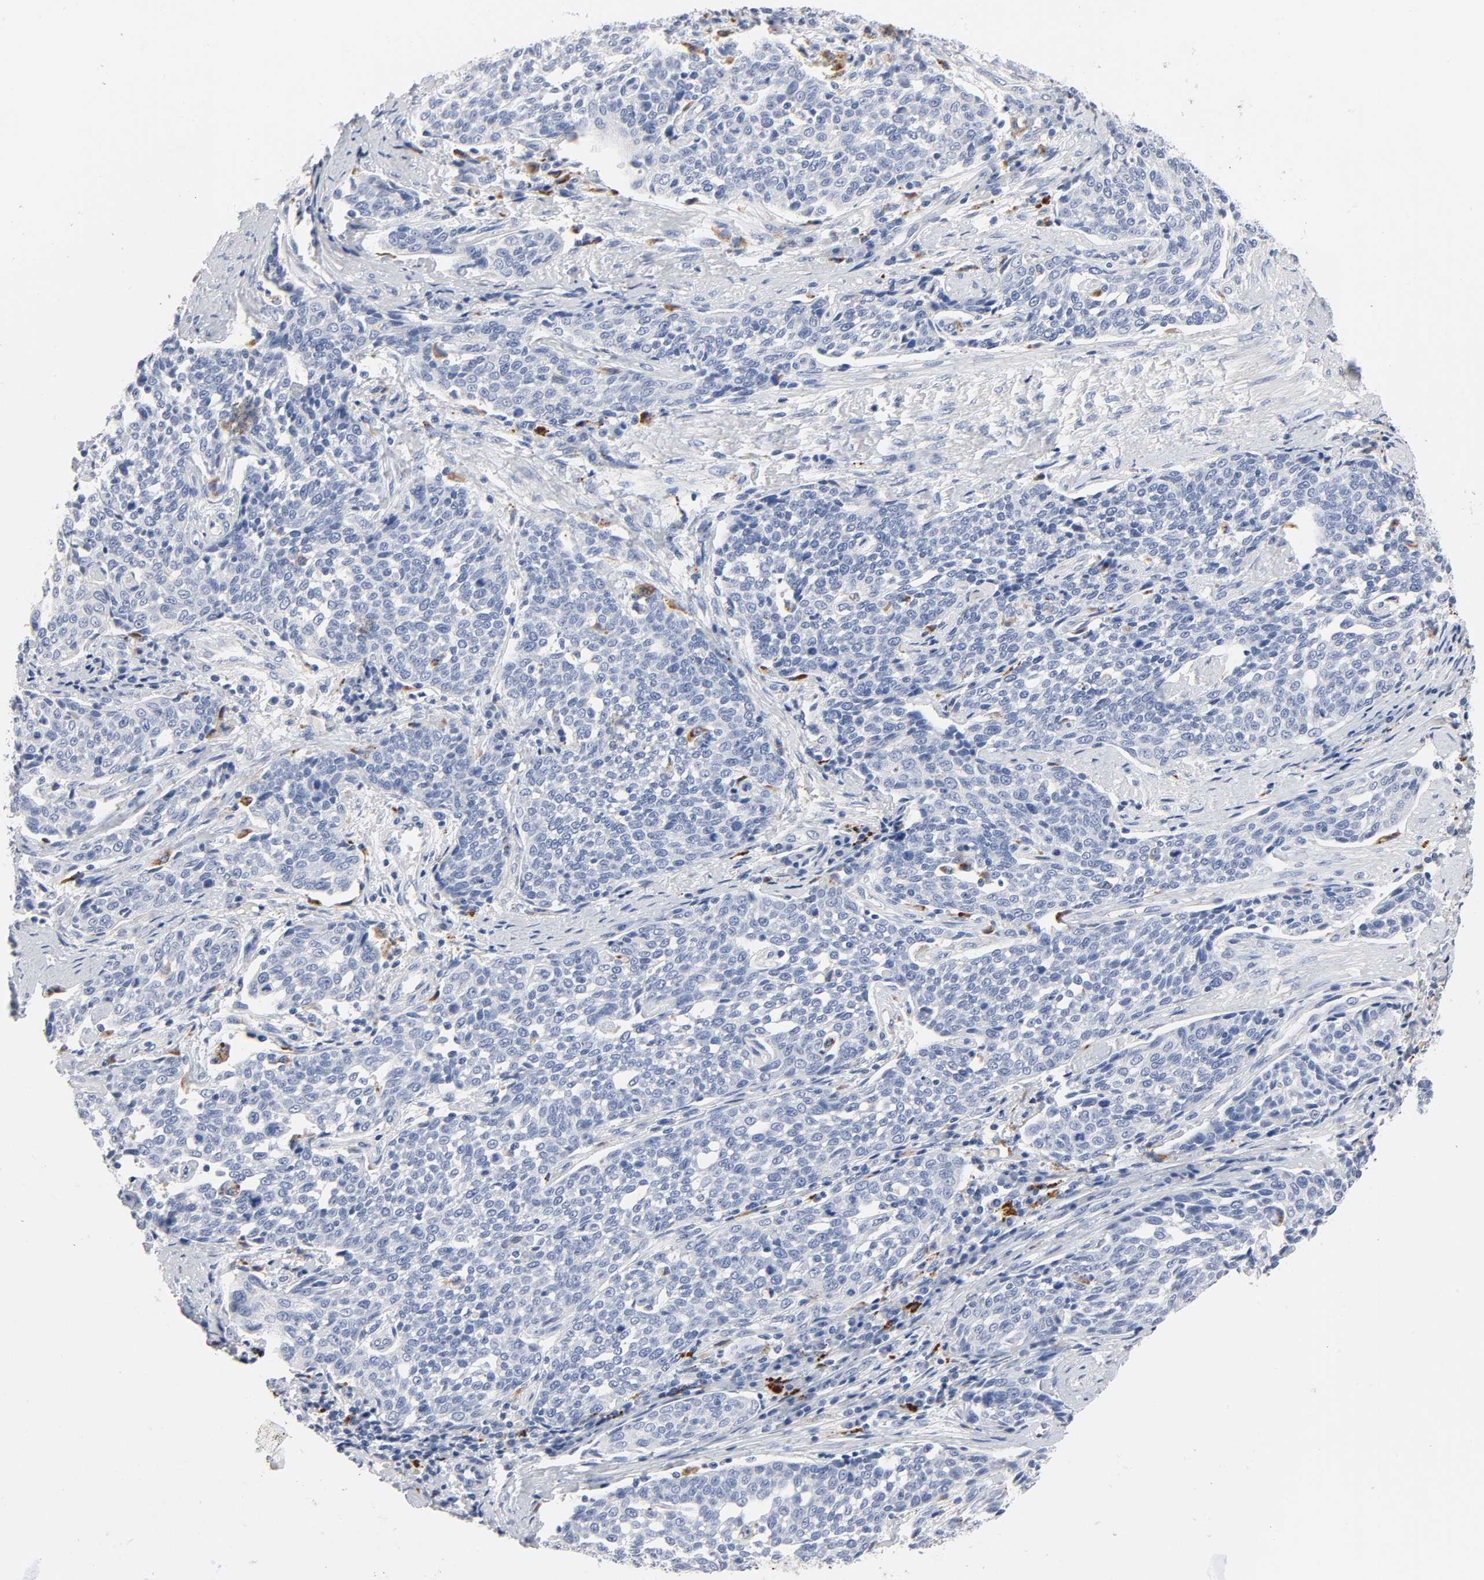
{"staining": {"intensity": "negative", "quantity": "none", "location": "none"}, "tissue": "cervical cancer", "cell_type": "Tumor cells", "image_type": "cancer", "snomed": [{"axis": "morphology", "description": "Squamous cell carcinoma, NOS"}, {"axis": "topography", "description": "Cervix"}], "caption": "There is no significant positivity in tumor cells of cervical cancer (squamous cell carcinoma).", "gene": "PLP1", "patient": {"sex": "female", "age": 34}}